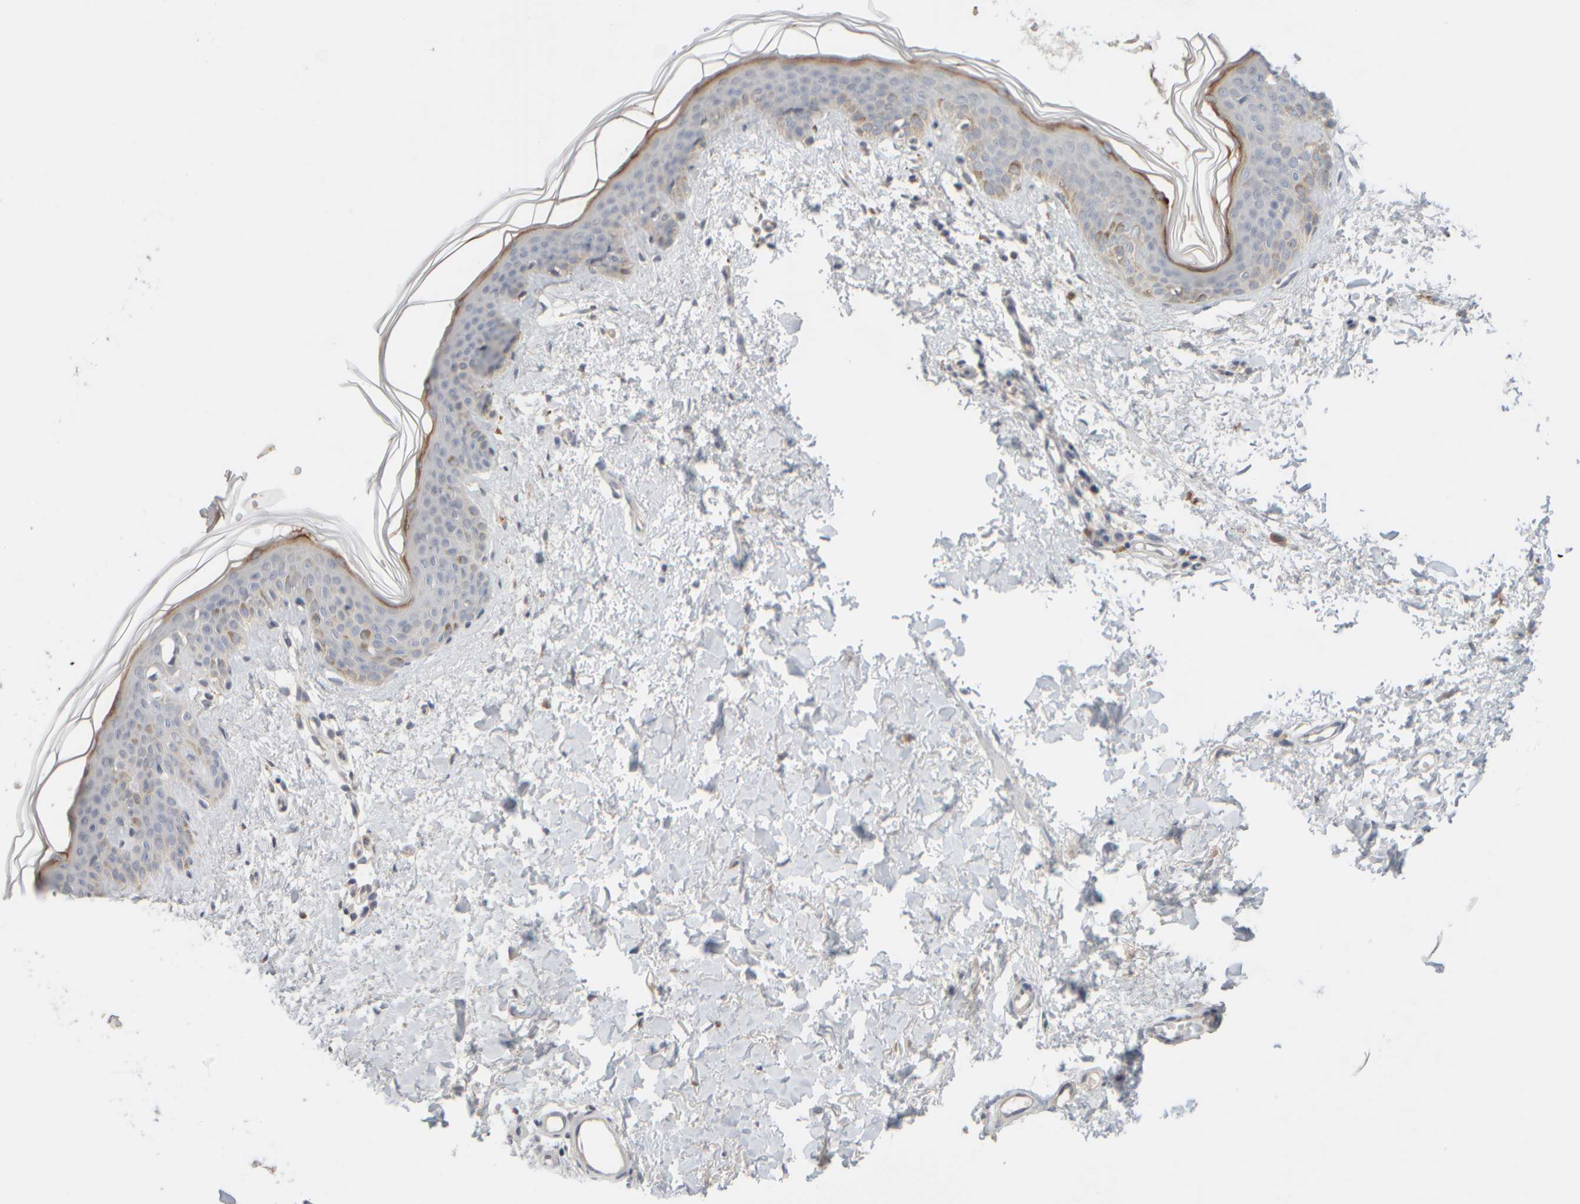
{"staining": {"intensity": "weak", "quantity": "25%-75%", "location": "cytoplasmic/membranous"}, "tissue": "skin", "cell_type": "Fibroblasts", "image_type": "normal", "snomed": [{"axis": "morphology", "description": "Normal tissue, NOS"}, {"axis": "topography", "description": "Skin"}], "caption": "Protein expression analysis of benign human skin reveals weak cytoplasmic/membranous expression in approximately 25%-75% of fibroblasts.", "gene": "GOPC", "patient": {"sex": "female", "age": 46}}